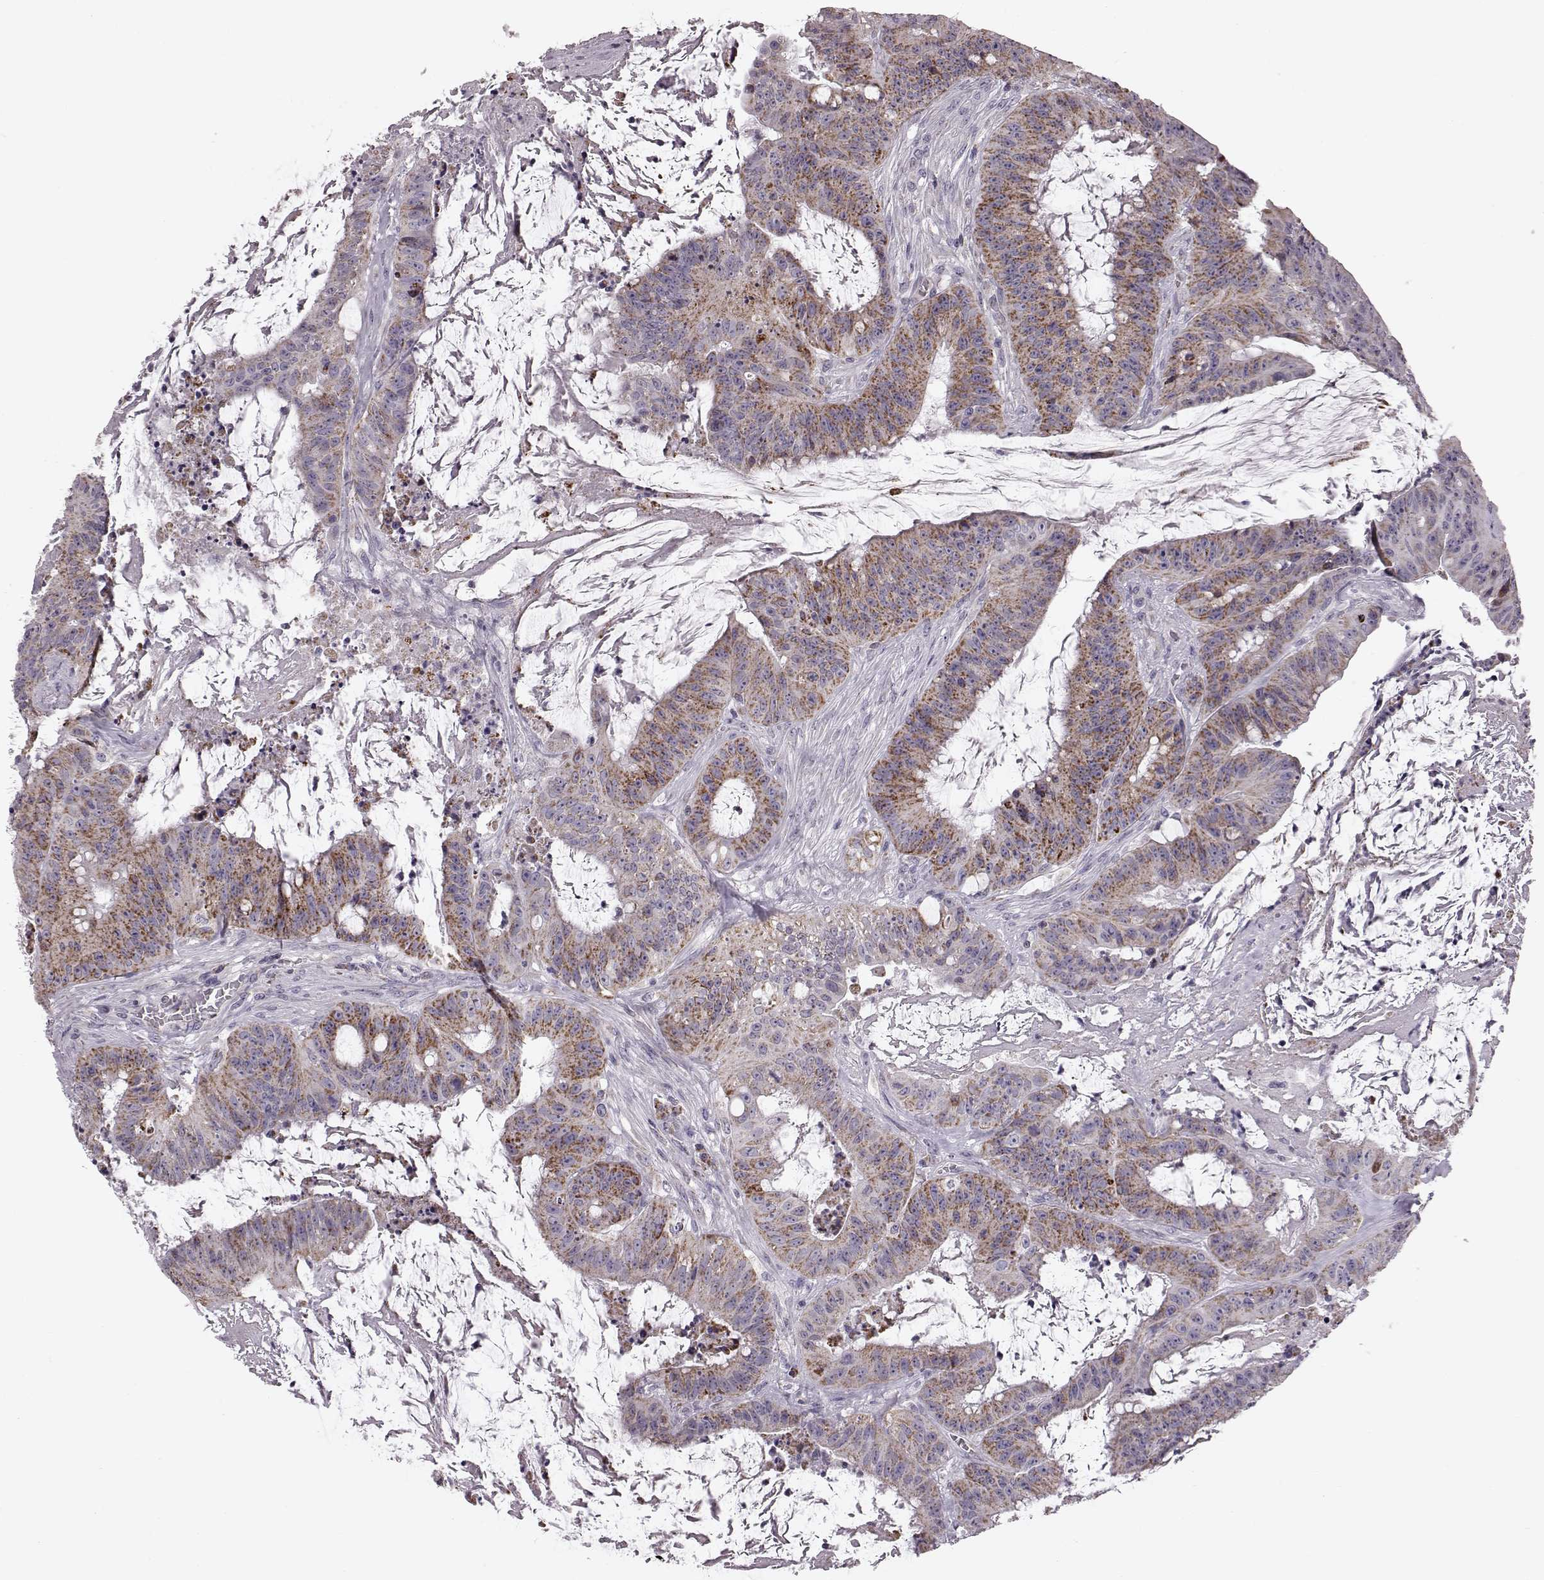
{"staining": {"intensity": "strong", "quantity": ">75%", "location": "cytoplasmic/membranous"}, "tissue": "colorectal cancer", "cell_type": "Tumor cells", "image_type": "cancer", "snomed": [{"axis": "morphology", "description": "Adenocarcinoma, NOS"}, {"axis": "topography", "description": "Colon"}], "caption": "The image displays a brown stain indicating the presence of a protein in the cytoplasmic/membranous of tumor cells in colorectal adenocarcinoma.", "gene": "ATP5MF", "patient": {"sex": "male", "age": 33}}